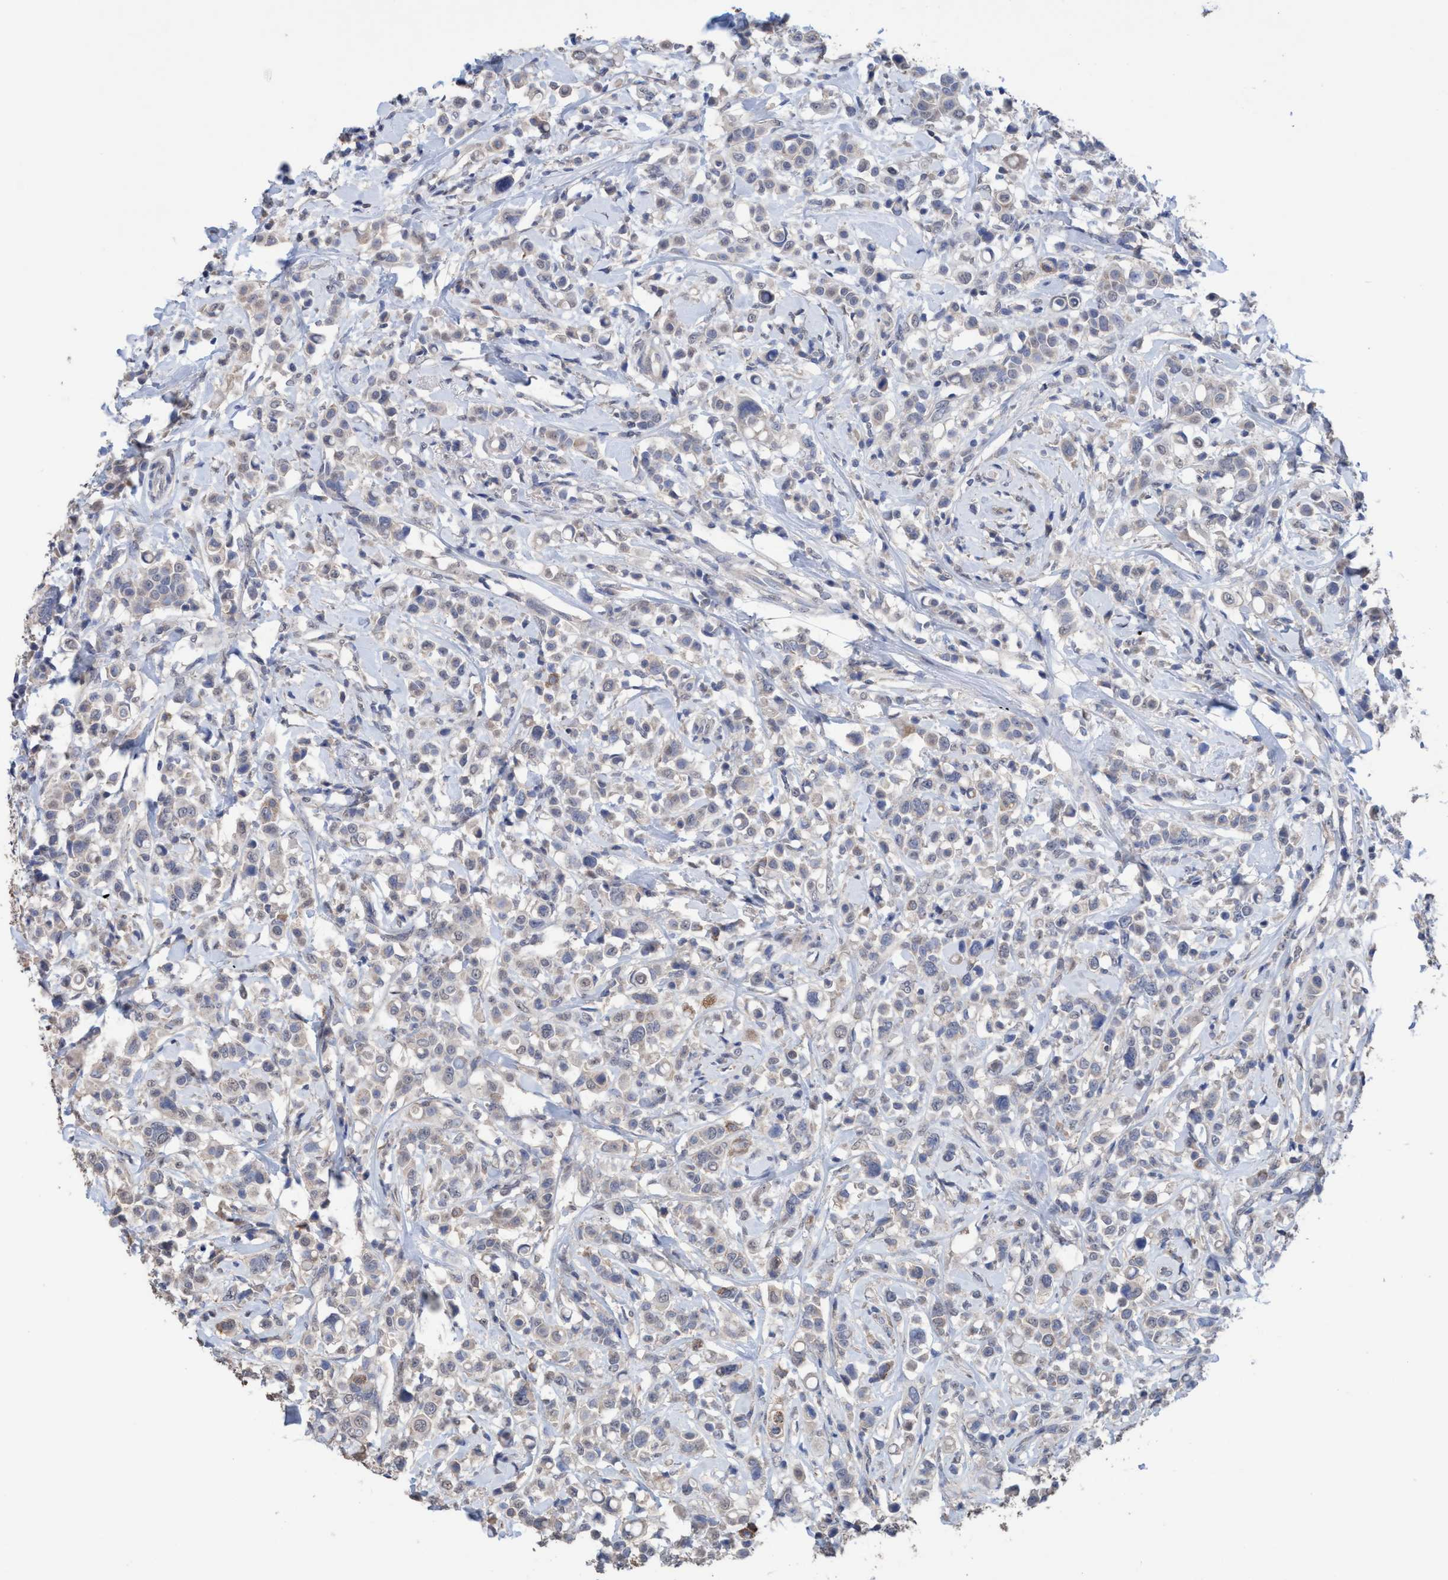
{"staining": {"intensity": "negative", "quantity": "none", "location": "none"}, "tissue": "breast cancer", "cell_type": "Tumor cells", "image_type": "cancer", "snomed": [{"axis": "morphology", "description": "Duct carcinoma"}, {"axis": "topography", "description": "Breast"}], "caption": "Tumor cells are negative for brown protein staining in breast cancer. The staining was performed using DAB to visualize the protein expression in brown, while the nuclei were stained in blue with hematoxylin (Magnification: 20x).", "gene": "GLOD4", "patient": {"sex": "female", "age": 27}}